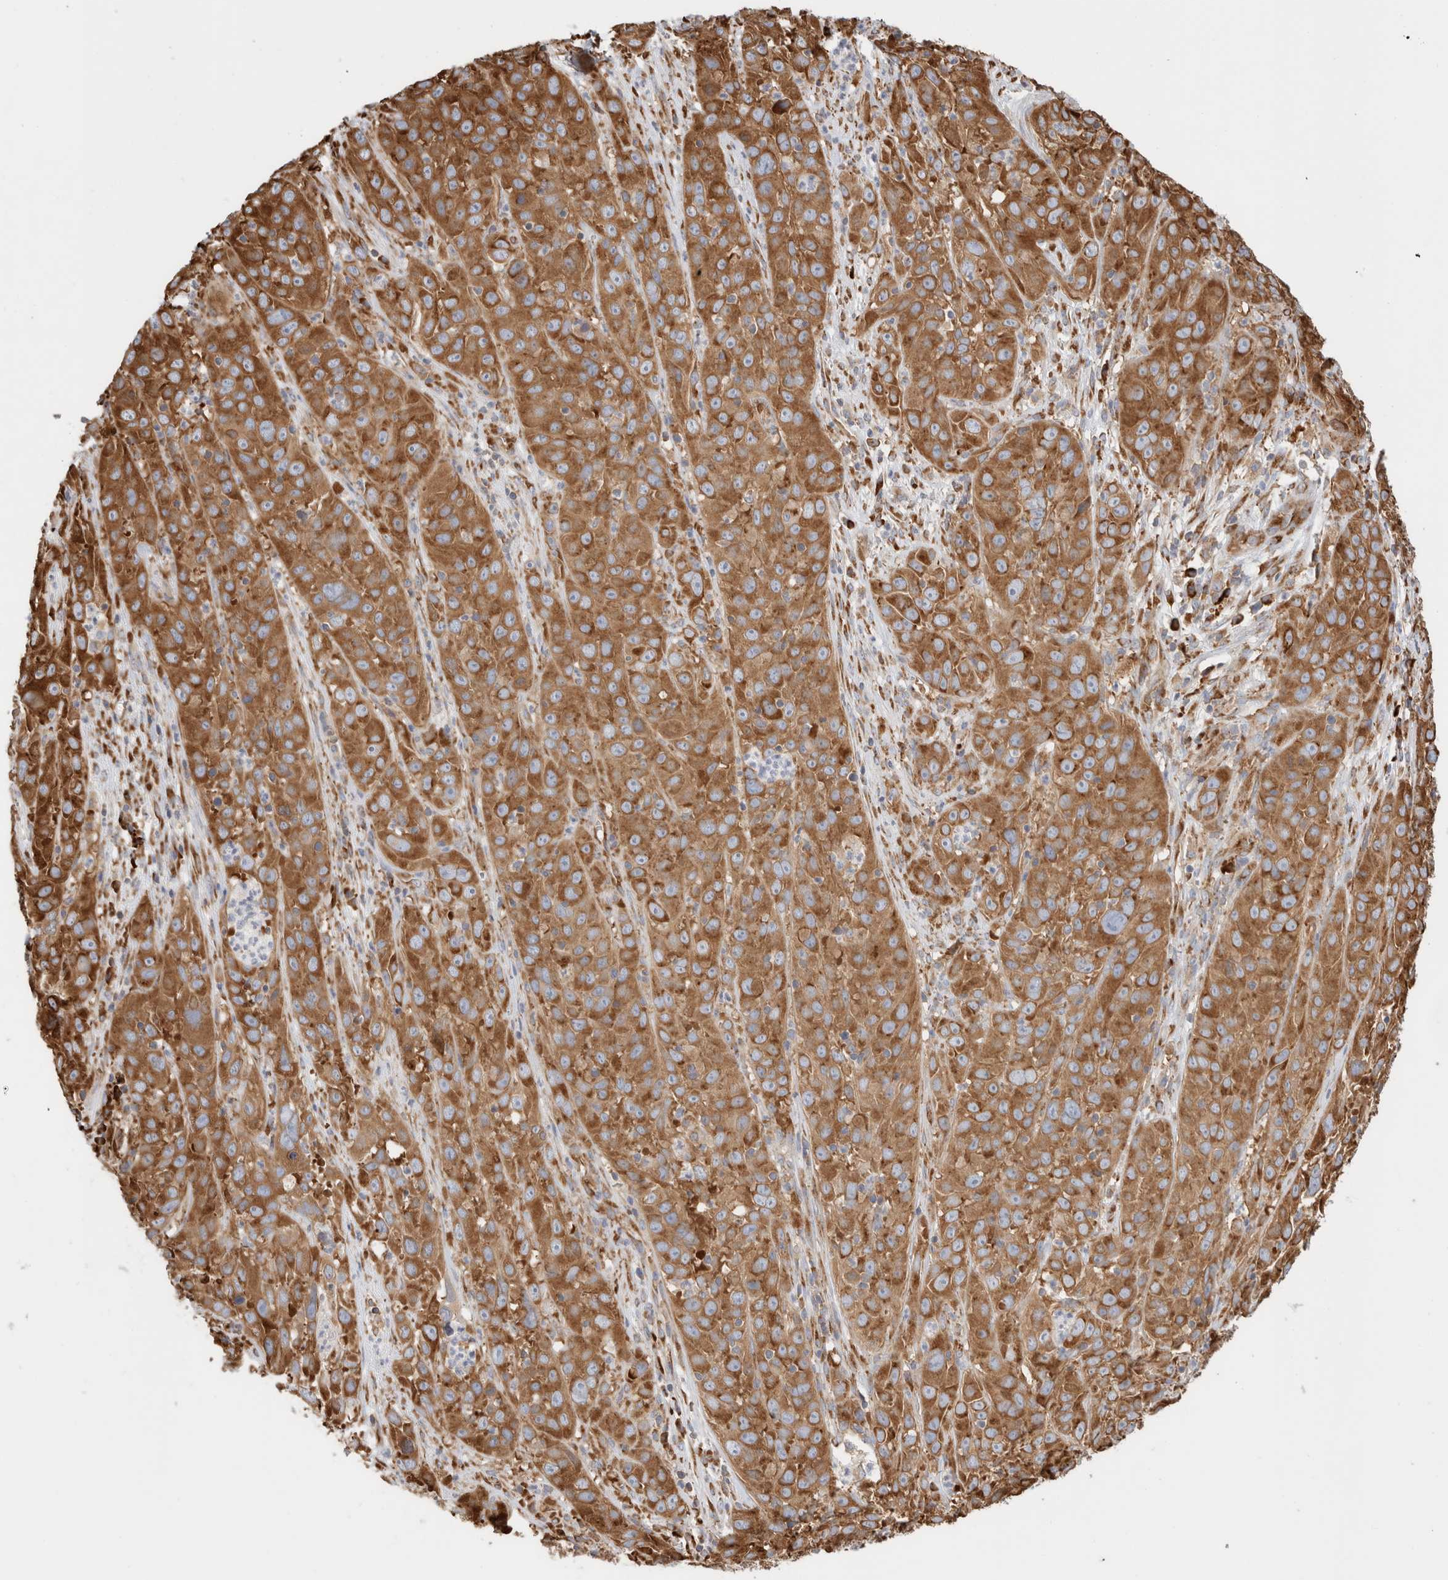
{"staining": {"intensity": "strong", "quantity": ">75%", "location": "cytoplasmic/membranous"}, "tissue": "cervical cancer", "cell_type": "Tumor cells", "image_type": "cancer", "snomed": [{"axis": "morphology", "description": "Squamous cell carcinoma, NOS"}, {"axis": "topography", "description": "Cervix"}], "caption": "IHC photomicrograph of neoplastic tissue: human cervical squamous cell carcinoma stained using immunohistochemistry shows high levels of strong protein expression localized specifically in the cytoplasmic/membranous of tumor cells, appearing as a cytoplasmic/membranous brown color.", "gene": "ZC2HC1A", "patient": {"sex": "female", "age": 32}}